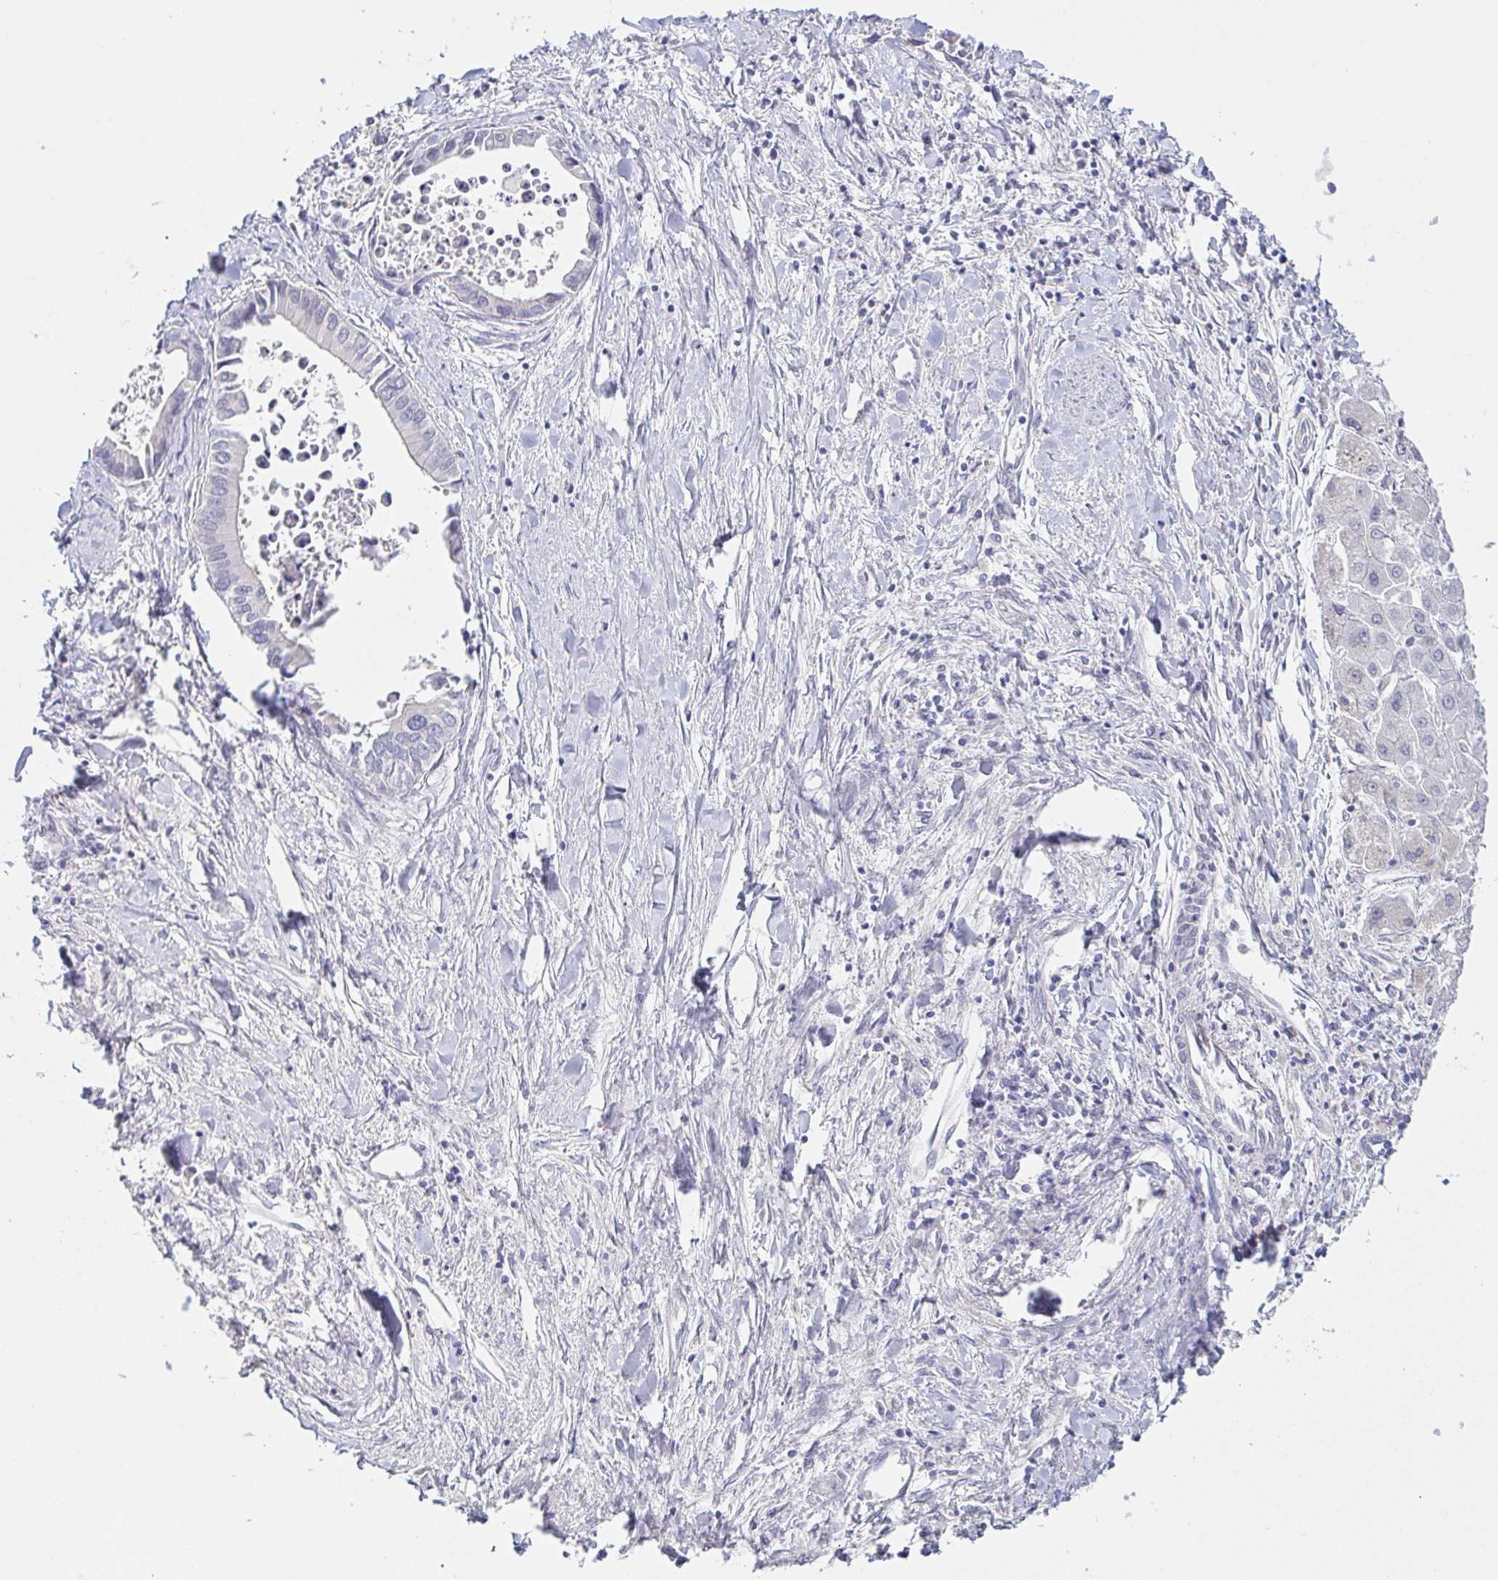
{"staining": {"intensity": "negative", "quantity": "none", "location": "none"}, "tissue": "liver cancer", "cell_type": "Tumor cells", "image_type": "cancer", "snomed": [{"axis": "morphology", "description": "Cholangiocarcinoma"}, {"axis": "topography", "description": "Liver"}], "caption": "IHC micrograph of human liver cancer (cholangiocarcinoma) stained for a protein (brown), which demonstrates no positivity in tumor cells.", "gene": "COL17A1", "patient": {"sex": "male", "age": 66}}